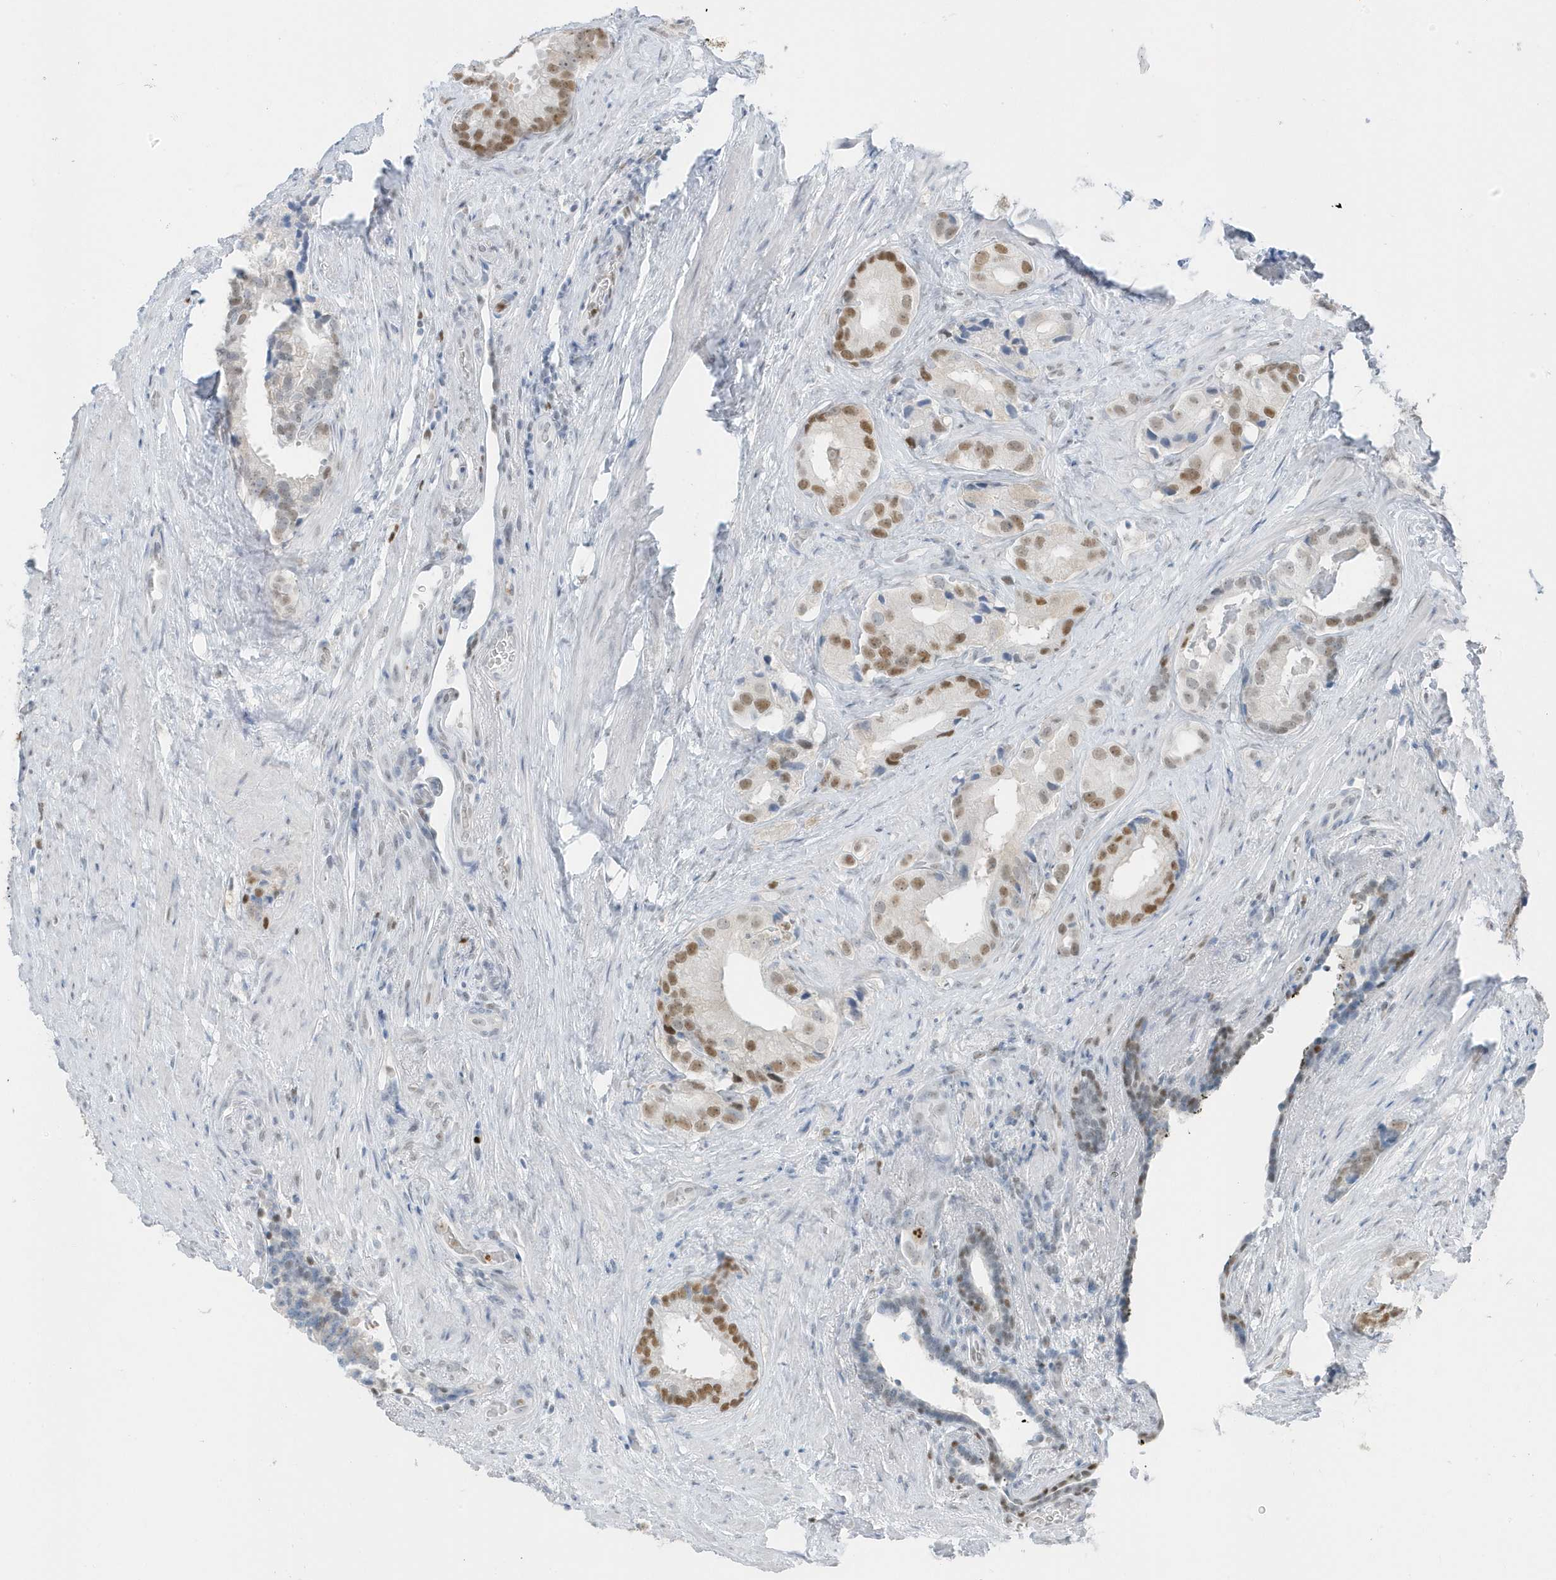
{"staining": {"intensity": "moderate", "quantity": ">75%", "location": "nuclear"}, "tissue": "prostate cancer", "cell_type": "Tumor cells", "image_type": "cancer", "snomed": [{"axis": "morphology", "description": "Adenocarcinoma, Low grade"}, {"axis": "topography", "description": "Prostate"}], "caption": "Tumor cells demonstrate medium levels of moderate nuclear positivity in approximately >75% of cells in prostate cancer (adenocarcinoma (low-grade)).", "gene": "SMIM34", "patient": {"sex": "male", "age": 71}}